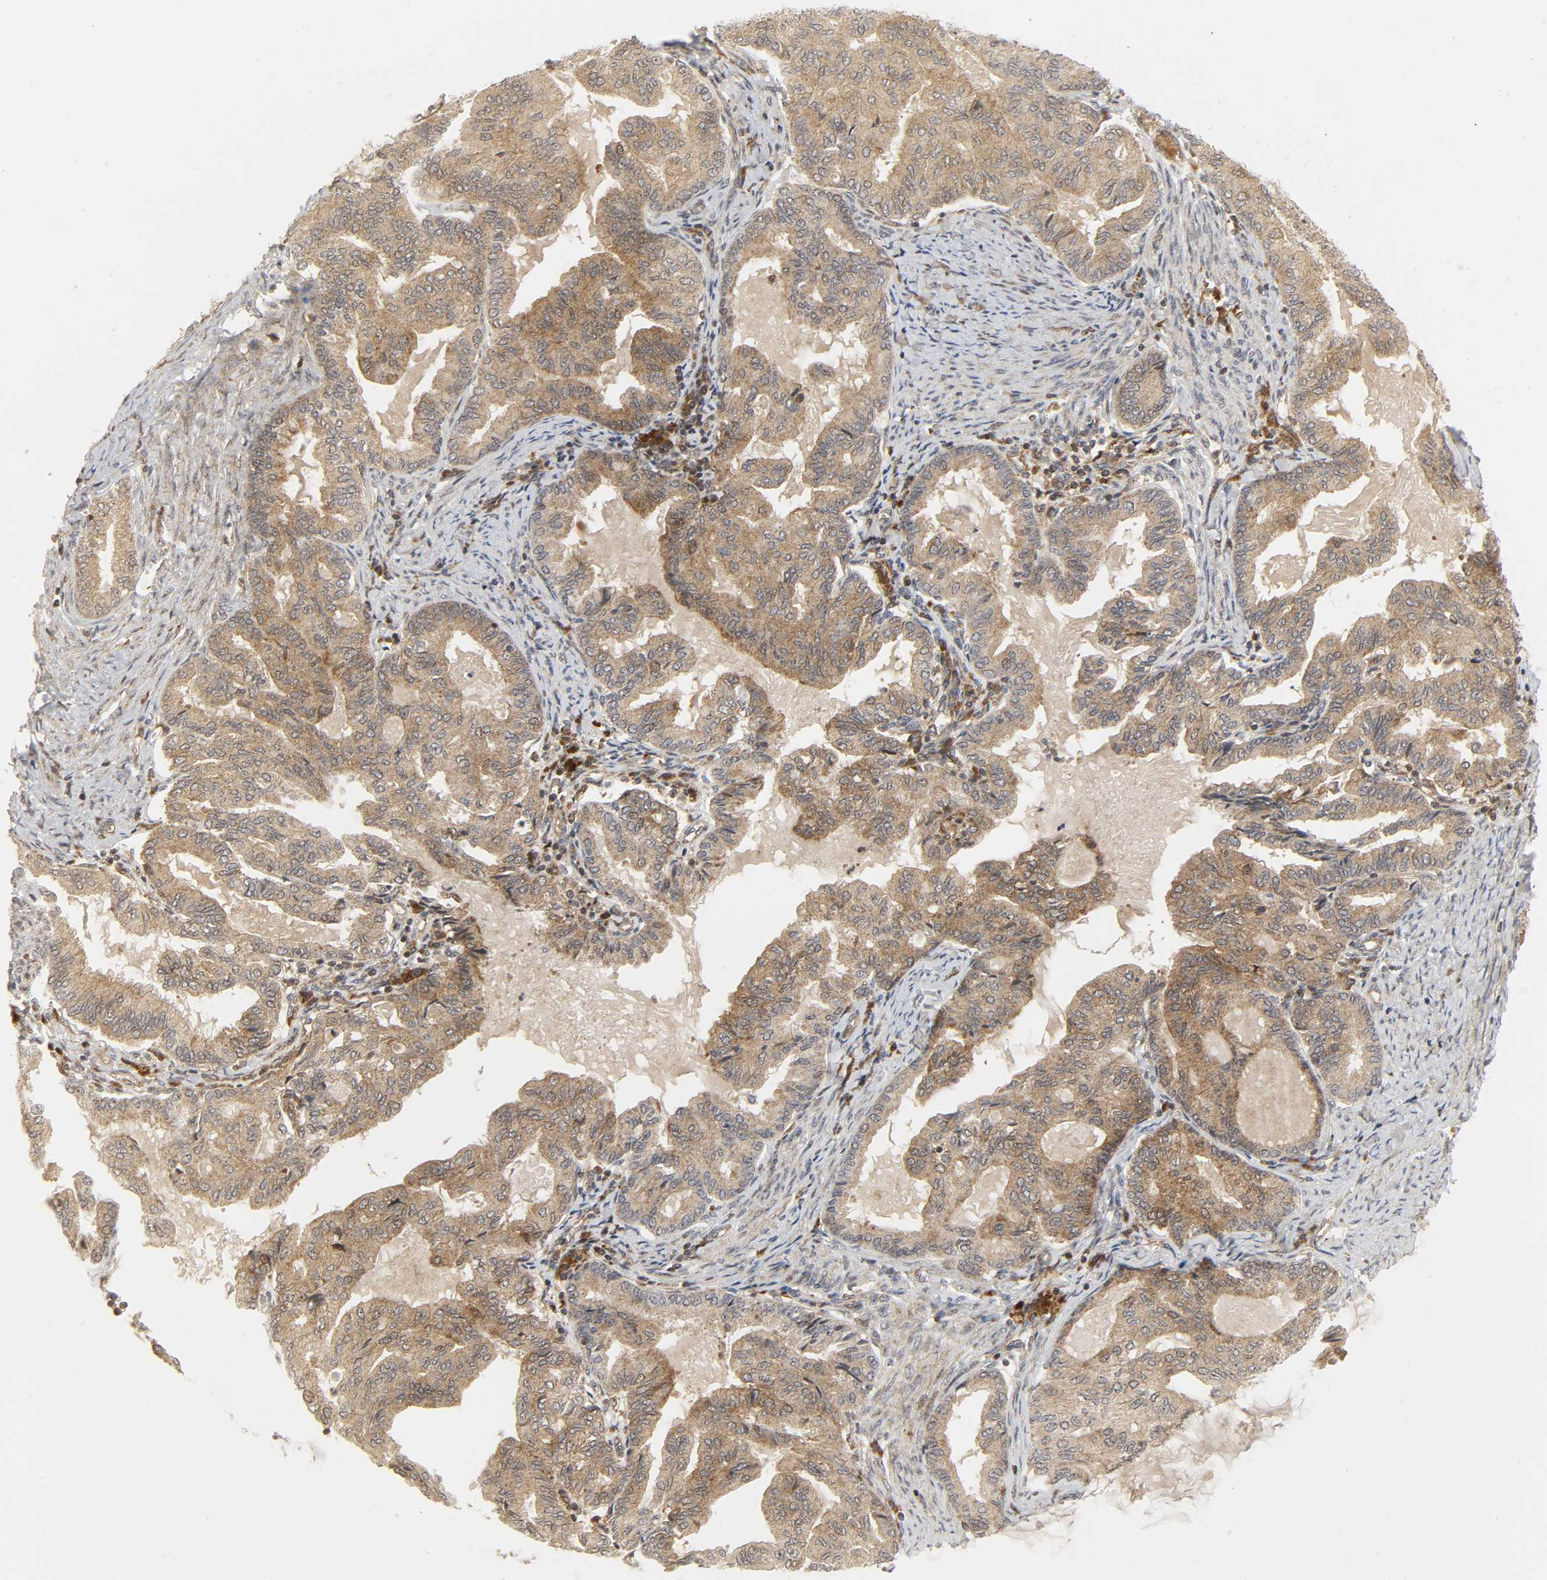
{"staining": {"intensity": "moderate", "quantity": ">75%", "location": "cytoplasmic/membranous"}, "tissue": "endometrial cancer", "cell_type": "Tumor cells", "image_type": "cancer", "snomed": [{"axis": "morphology", "description": "Adenocarcinoma, NOS"}, {"axis": "topography", "description": "Endometrium"}], "caption": "Endometrial cancer (adenocarcinoma) stained for a protein demonstrates moderate cytoplasmic/membranous positivity in tumor cells. (IHC, brightfield microscopy, high magnification).", "gene": "CHUK", "patient": {"sex": "female", "age": 86}}